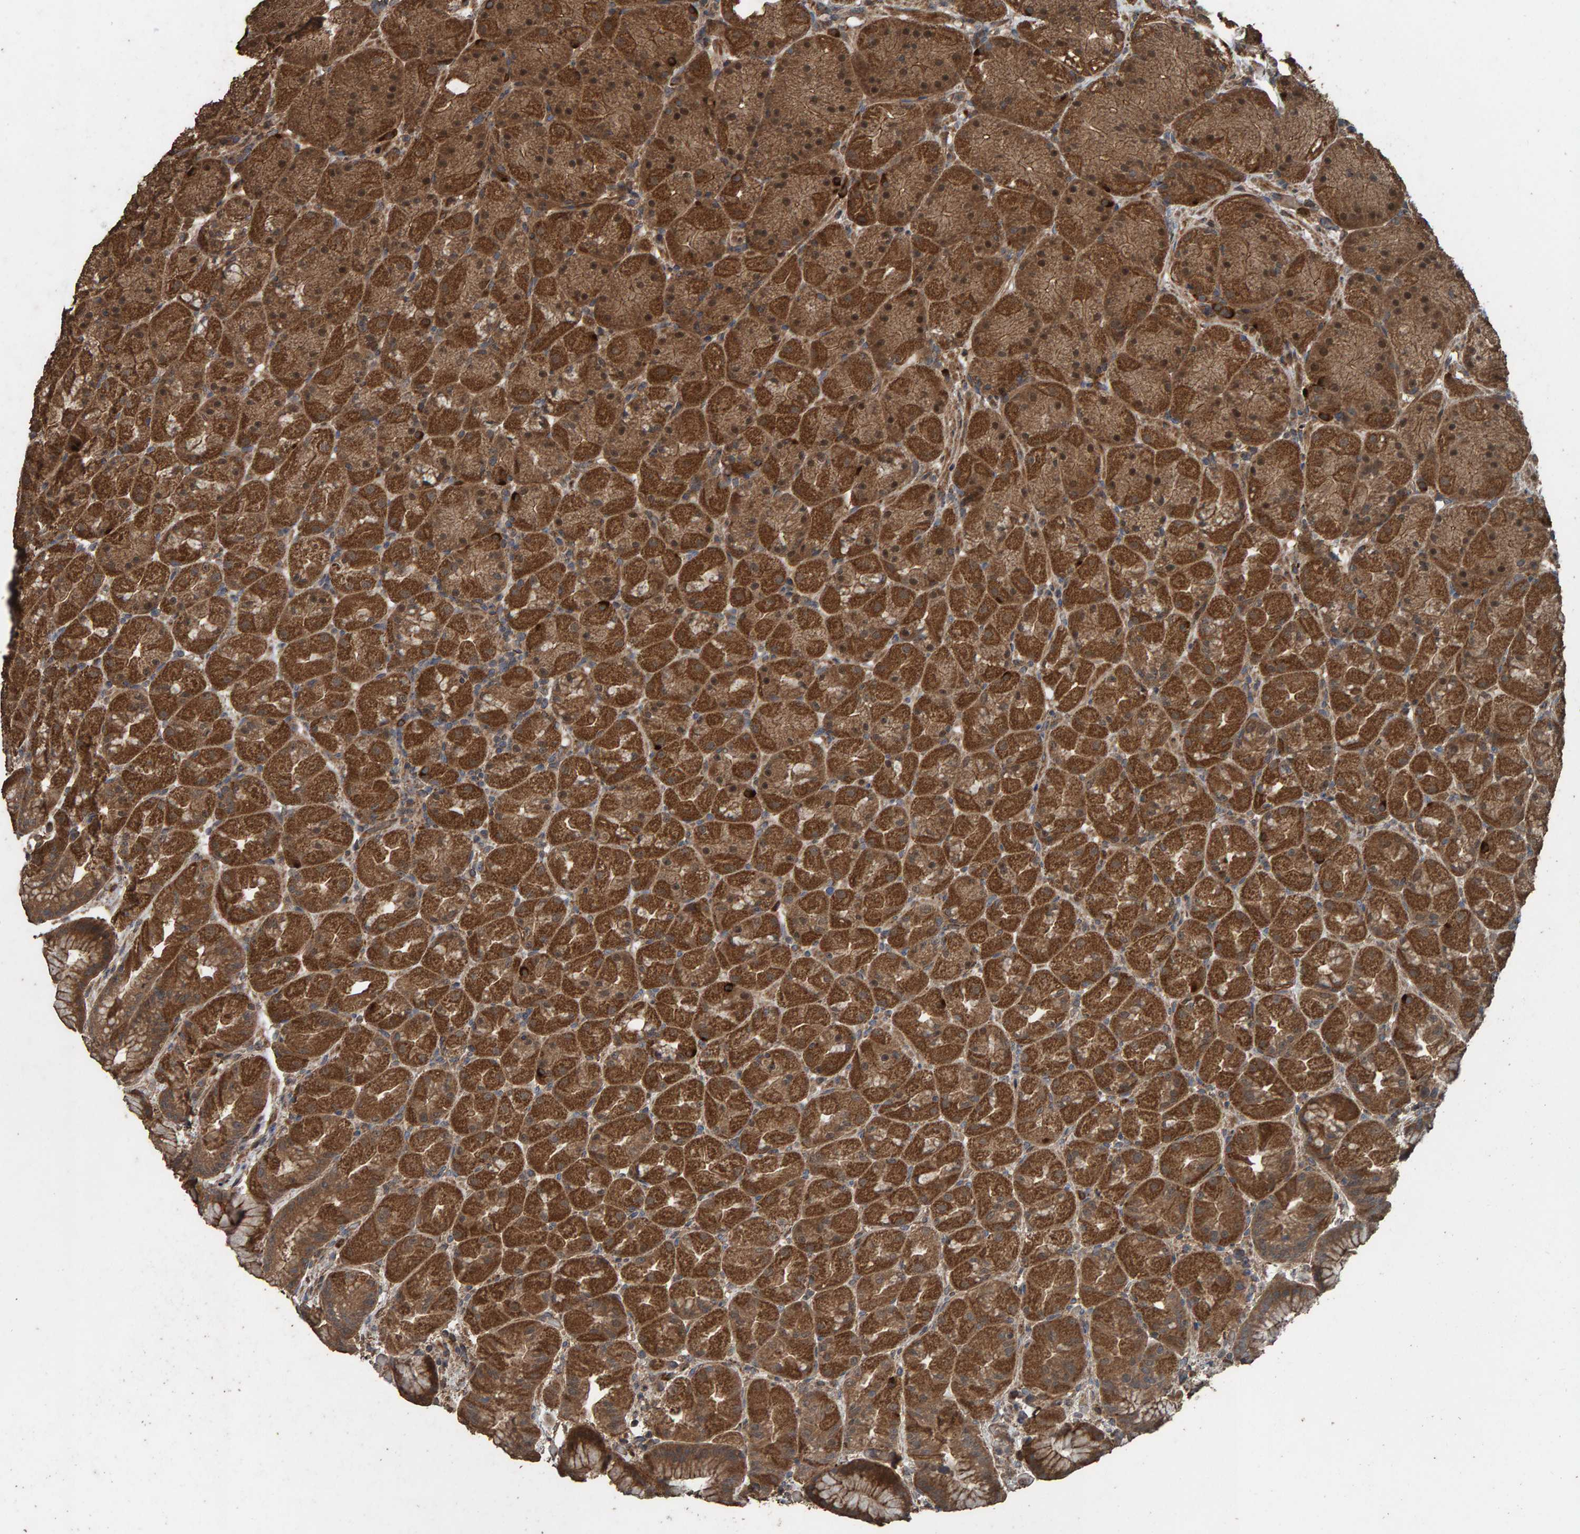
{"staining": {"intensity": "strong", "quantity": ">75%", "location": "cytoplasmic/membranous"}, "tissue": "stomach", "cell_type": "Glandular cells", "image_type": "normal", "snomed": [{"axis": "morphology", "description": "Normal tissue, NOS"}, {"axis": "topography", "description": "Stomach, upper"}, {"axis": "topography", "description": "Stomach"}], "caption": "A high amount of strong cytoplasmic/membranous staining is appreciated in about >75% of glandular cells in normal stomach.", "gene": "DUS1L", "patient": {"sex": "male", "age": 48}}